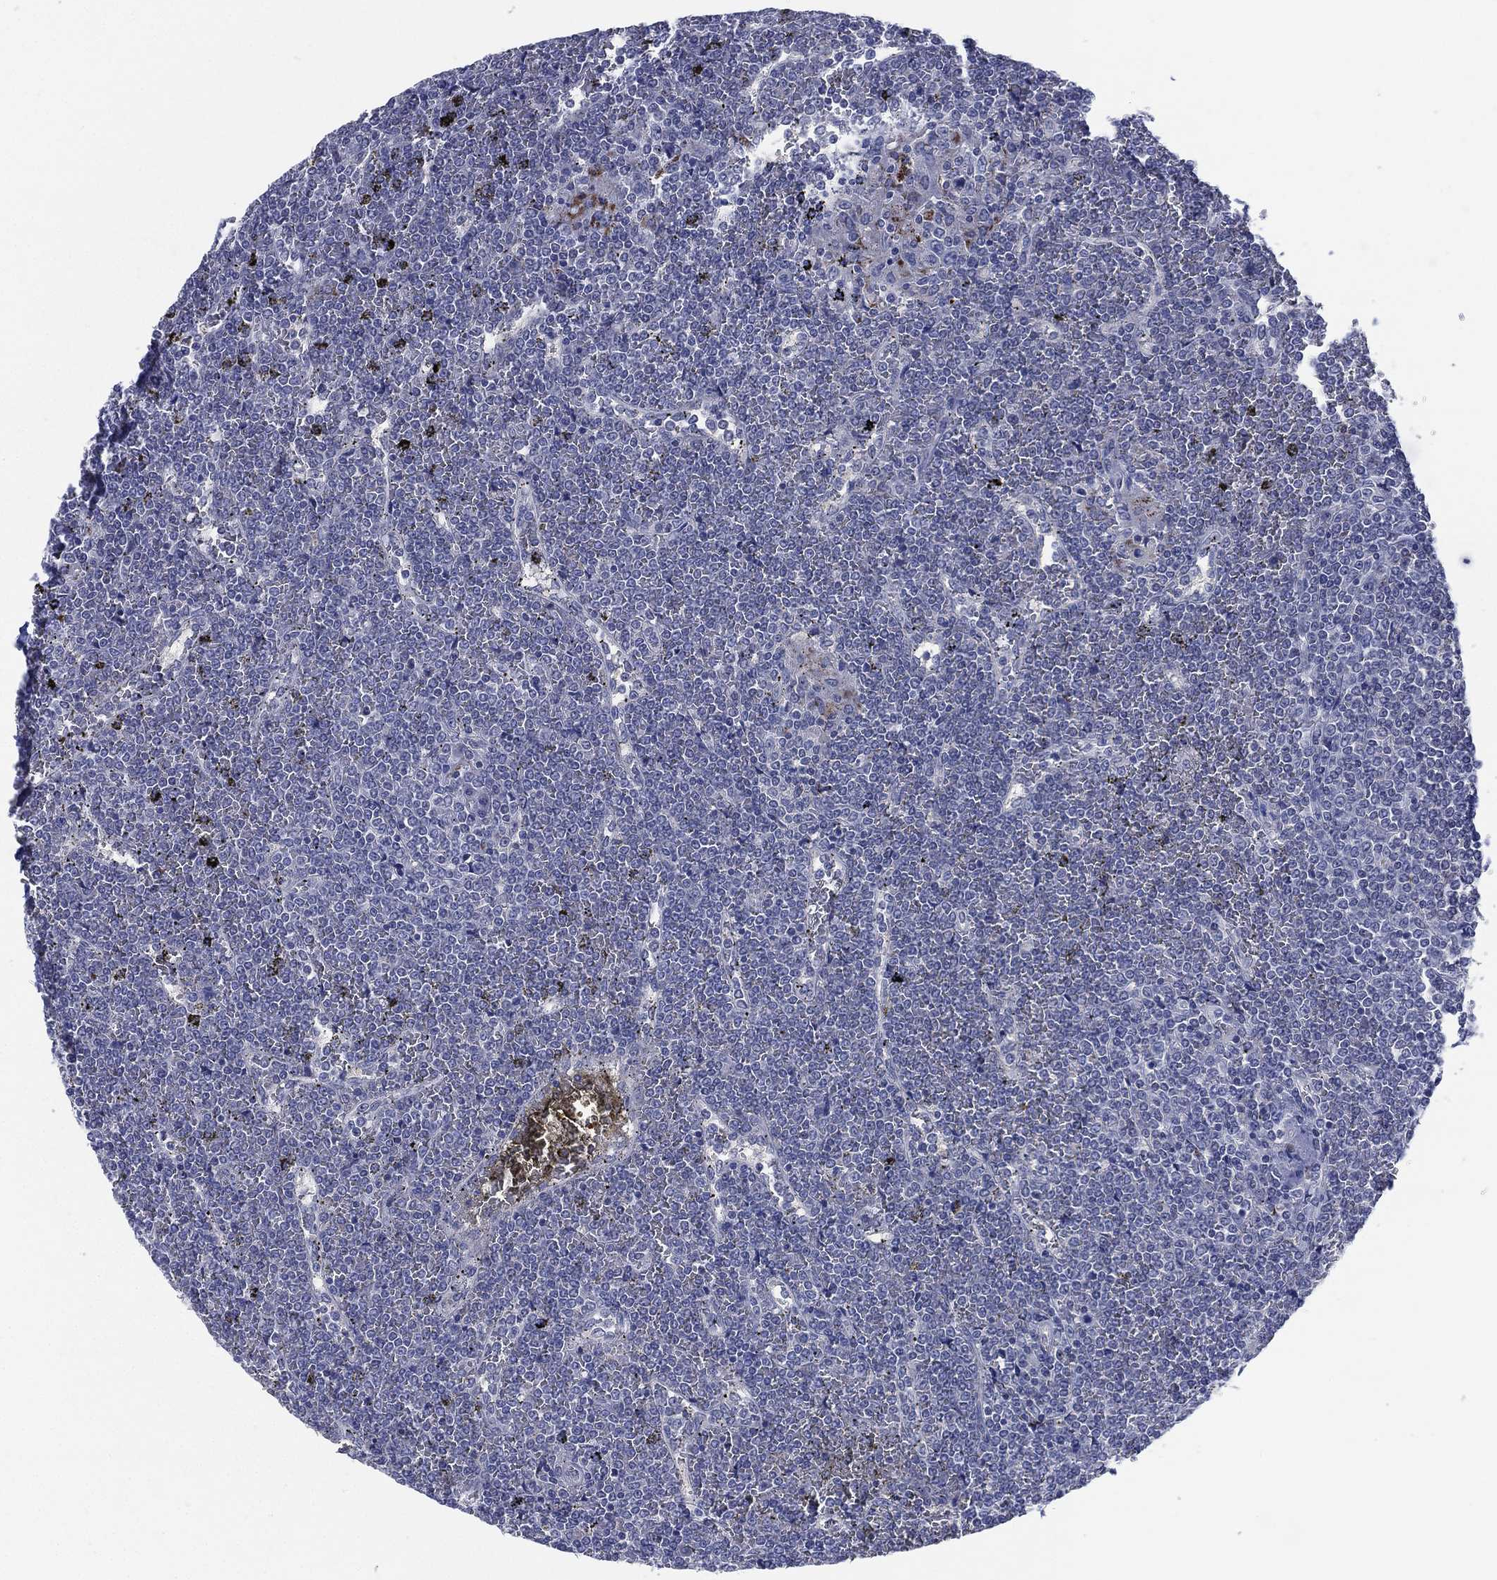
{"staining": {"intensity": "negative", "quantity": "none", "location": "none"}, "tissue": "lymphoma", "cell_type": "Tumor cells", "image_type": "cancer", "snomed": [{"axis": "morphology", "description": "Malignant lymphoma, non-Hodgkin's type, Low grade"}, {"axis": "topography", "description": "Spleen"}], "caption": "IHC image of human low-grade malignant lymphoma, non-Hodgkin's type stained for a protein (brown), which exhibits no expression in tumor cells.", "gene": "C5orf46", "patient": {"sex": "female", "age": 19}}